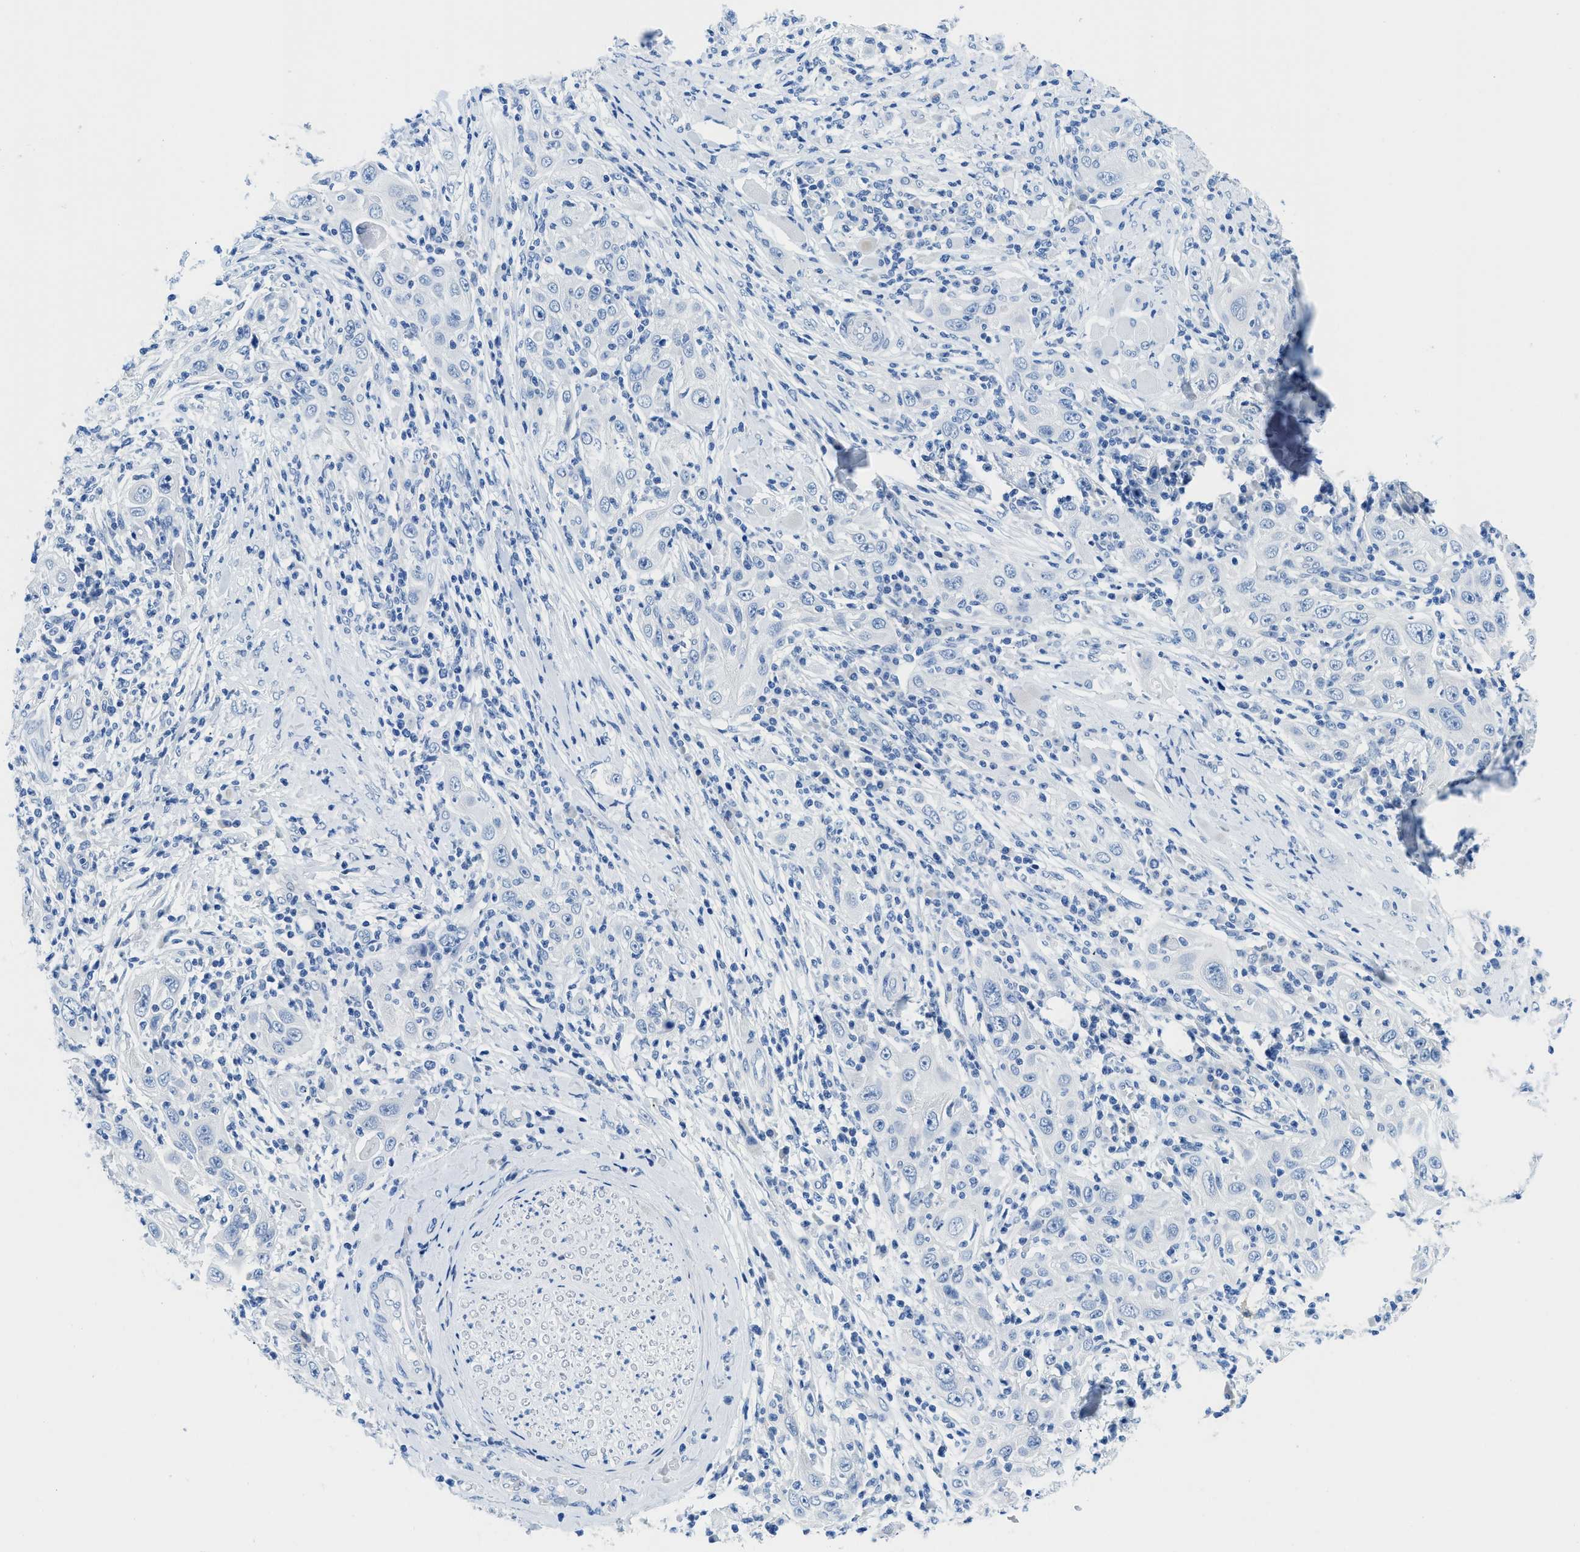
{"staining": {"intensity": "negative", "quantity": "none", "location": "none"}, "tissue": "skin cancer", "cell_type": "Tumor cells", "image_type": "cancer", "snomed": [{"axis": "morphology", "description": "Squamous cell carcinoma, NOS"}, {"axis": "topography", "description": "Skin"}], "caption": "This is an immunohistochemistry image of skin cancer (squamous cell carcinoma). There is no staining in tumor cells.", "gene": "MBL2", "patient": {"sex": "female", "age": 88}}